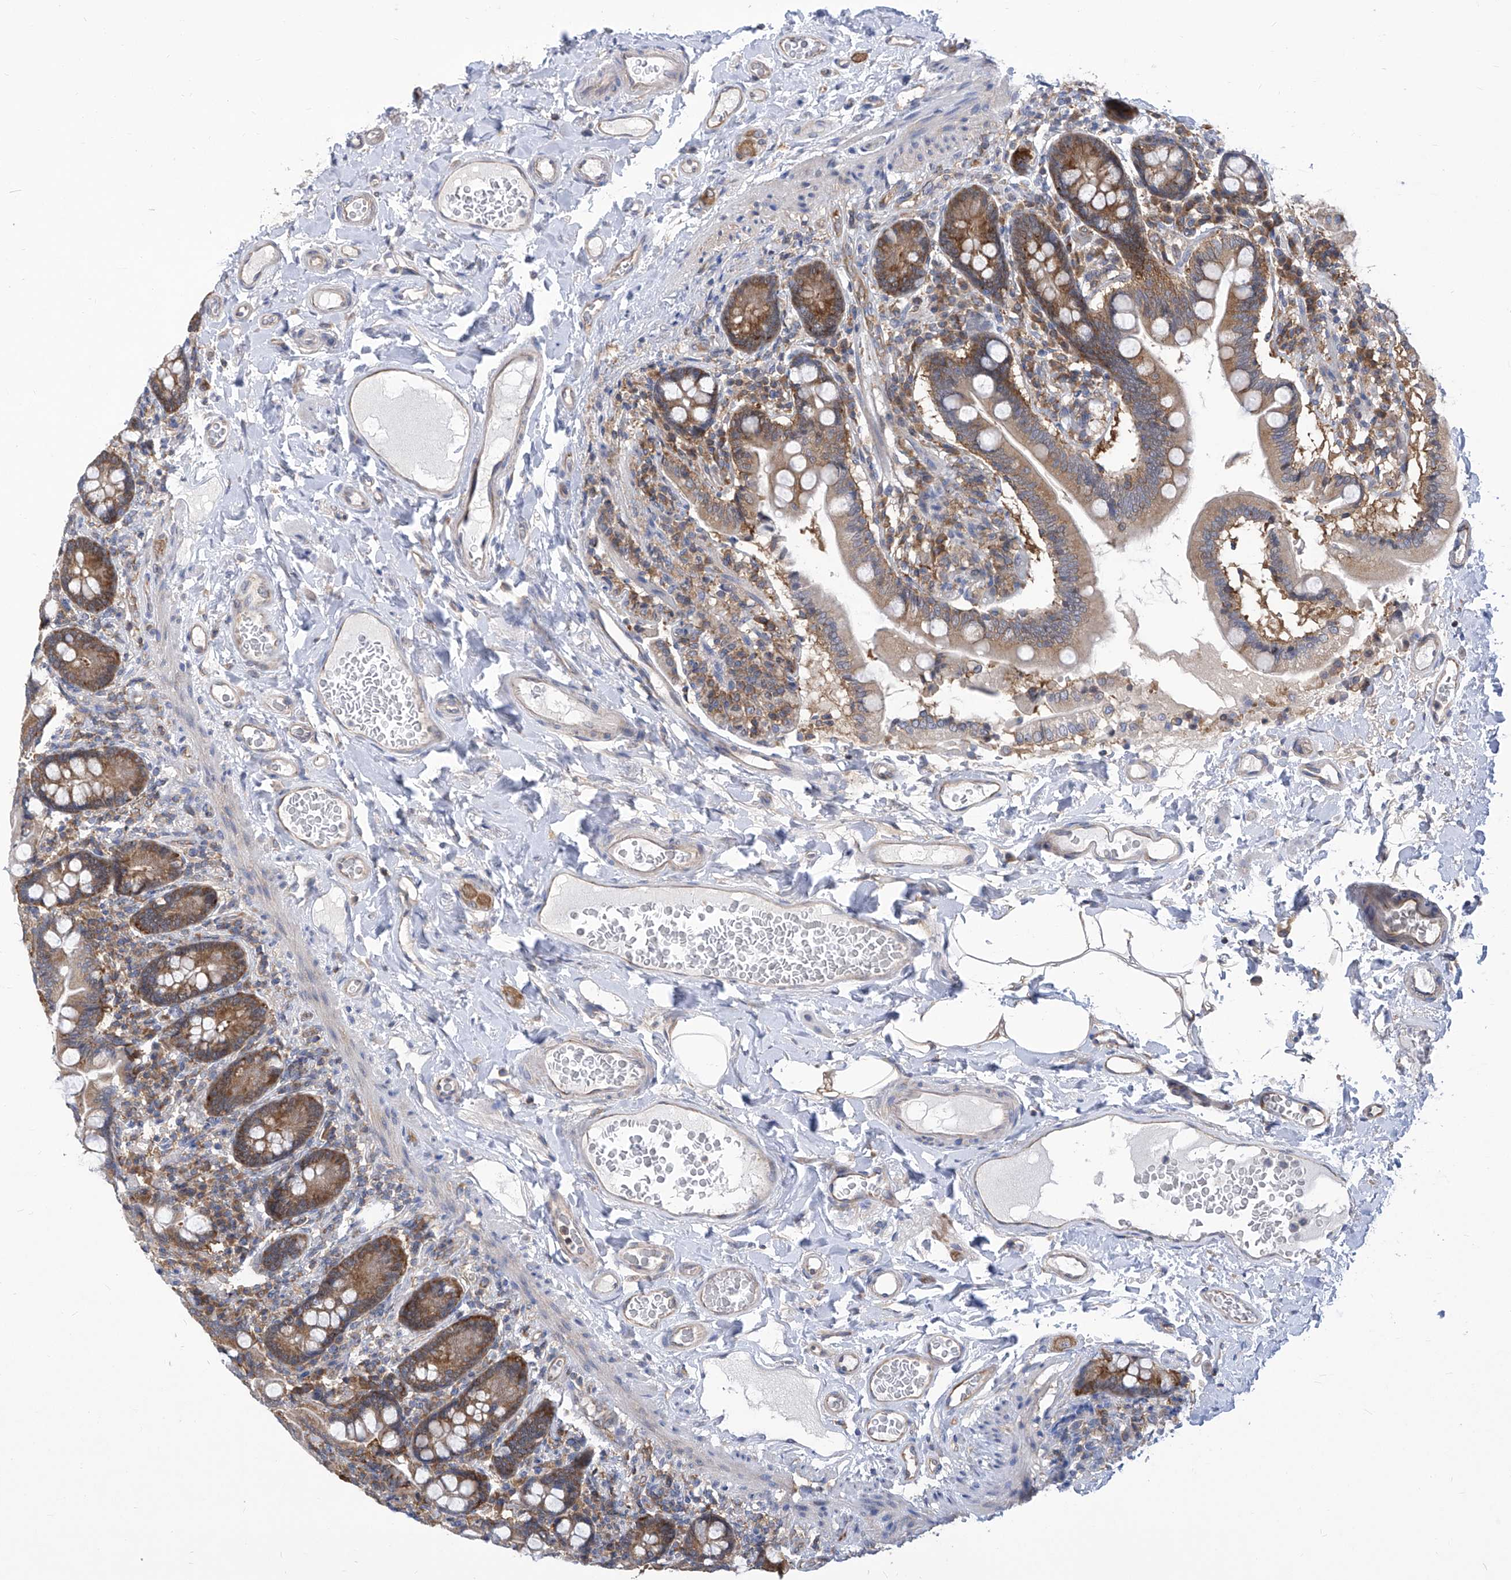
{"staining": {"intensity": "moderate", "quantity": "25%-75%", "location": "cytoplasmic/membranous"}, "tissue": "small intestine", "cell_type": "Glandular cells", "image_type": "normal", "snomed": [{"axis": "morphology", "description": "Normal tissue, NOS"}, {"axis": "topography", "description": "Small intestine"}], "caption": "IHC image of normal small intestine: small intestine stained using immunohistochemistry (IHC) displays medium levels of moderate protein expression localized specifically in the cytoplasmic/membranous of glandular cells, appearing as a cytoplasmic/membranous brown color.", "gene": "EIF3M", "patient": {"sex": "female", "age": 64}}